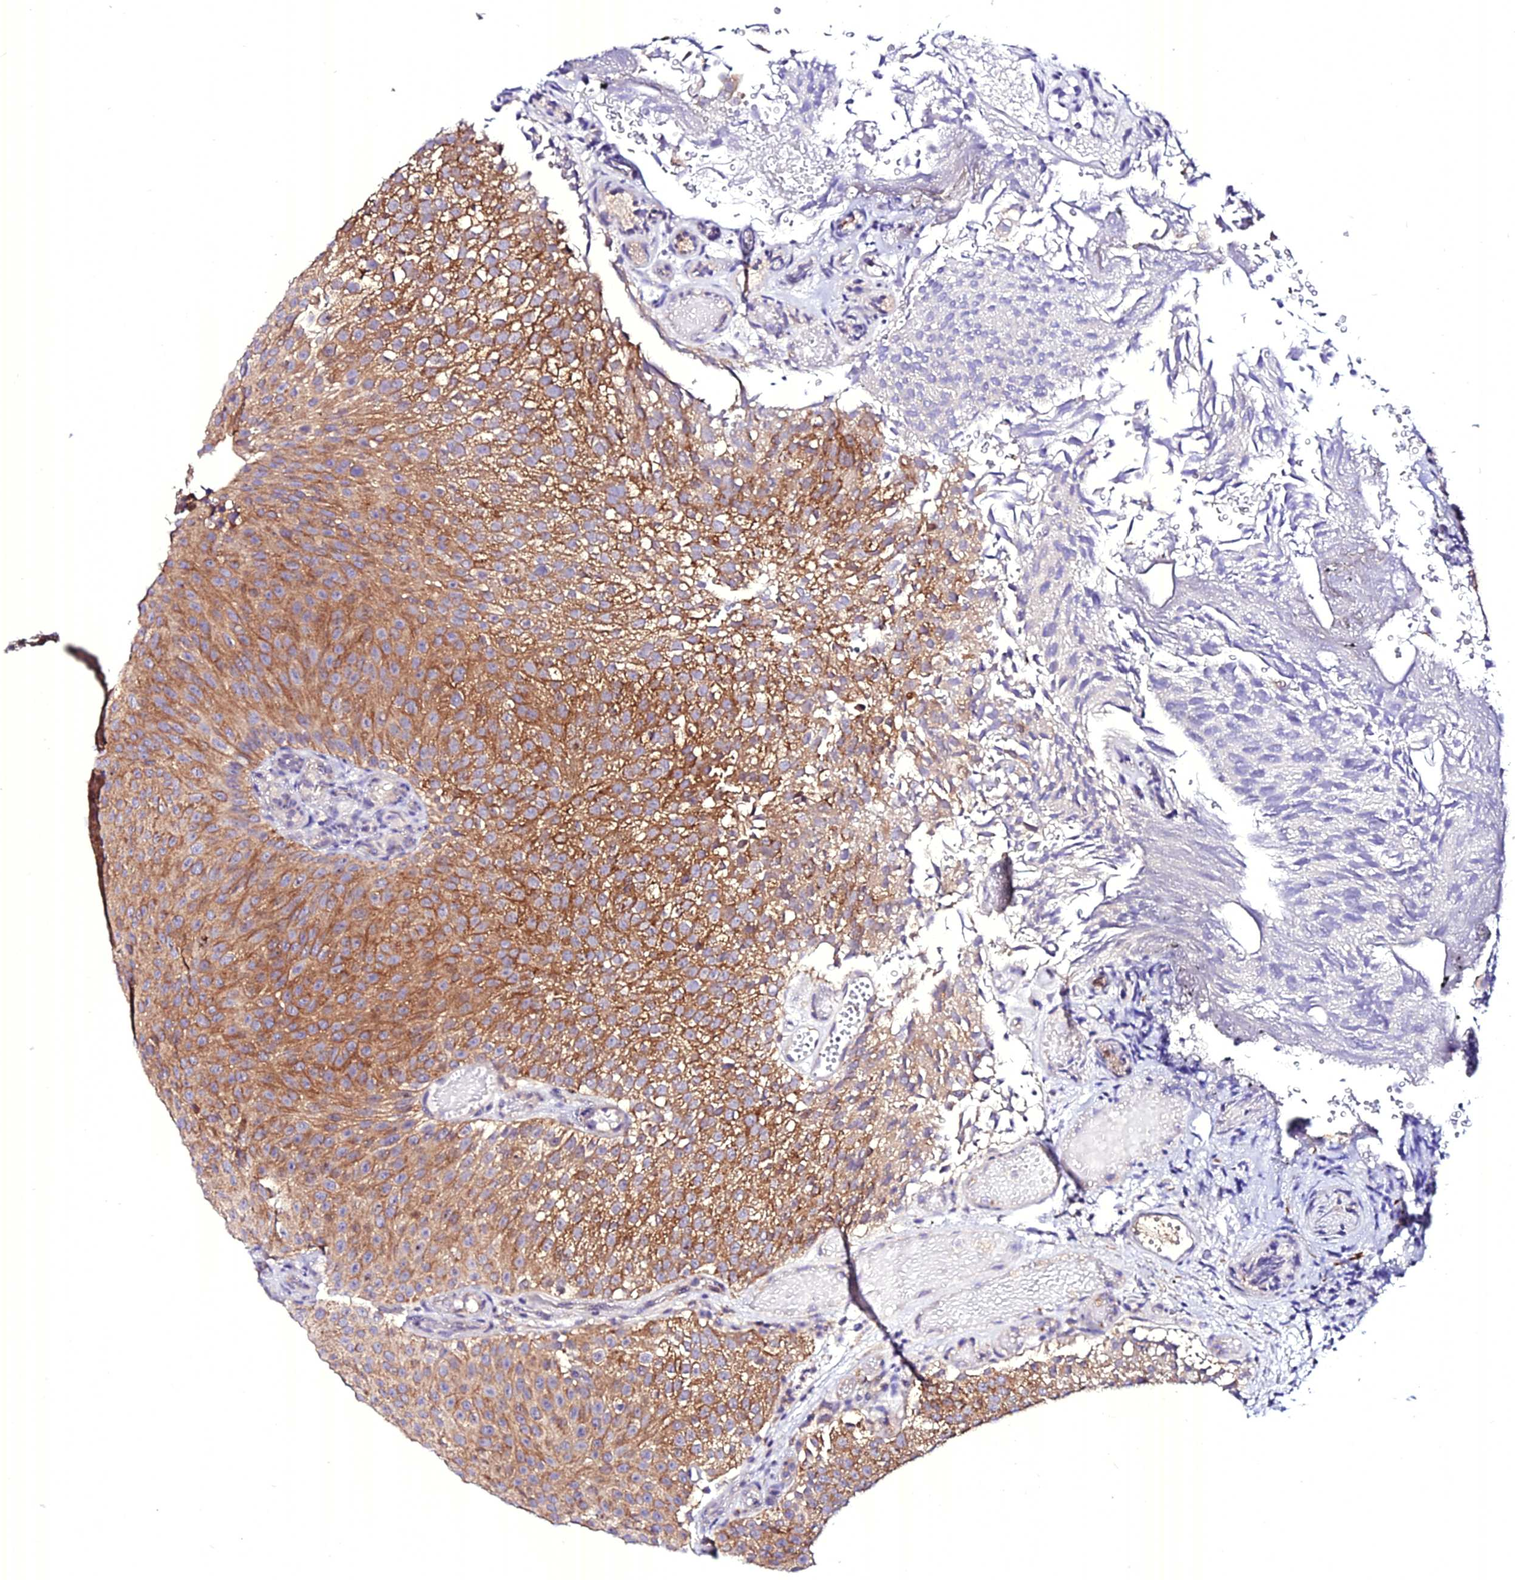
{"staining": {"intensity": "moderate", "quantity": "25%-75%", "location": "cytoplasmic/membranous"}, "tissue": "urothelial cancer", "cell_type": "Tumor cells", "image_type": "cancer", "snomed": [{"axis": "morphology", "description": "Urothelial carcinoma, Low grade"}, {"axis": "topography", "description": "Urinary bladder"}], "caption": "Urothelial carcinoma (low-grade) tissue shows moderate cytoplasmic/membranous staining in approximately 25%-75% of tumor cells", "gene": "ATG16L2", "patient": {"sex": "male", "age": 78}}